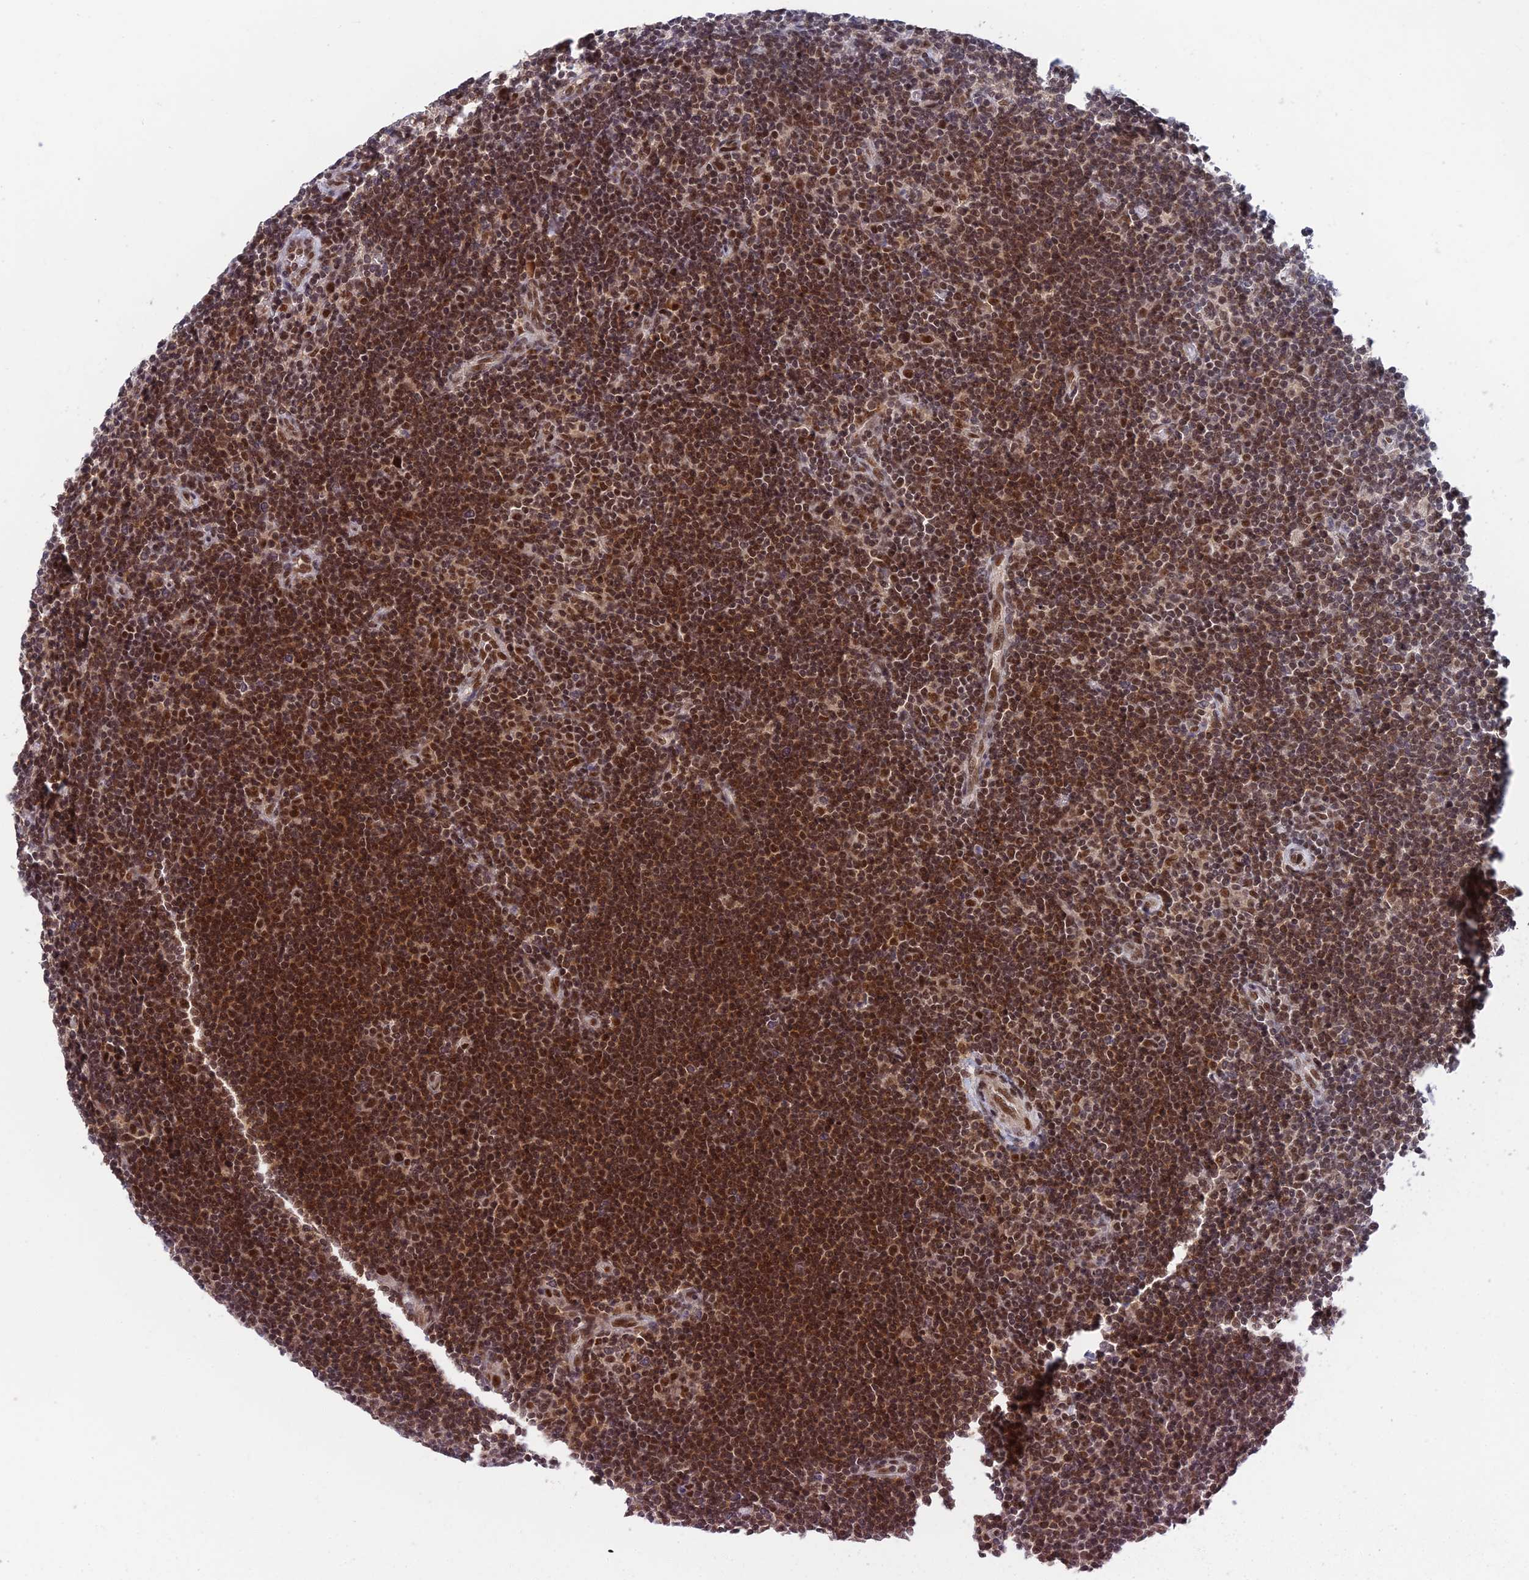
{"staining": {"intensity": "moderate", "quantity": ">75%", "location": "nuclear"}, "tissue": "lymphoma", "cell_type": "Tumor cells", "image_type": "cancer", "snomed": [{"axis": "morphology", "description": "Hodgkin's disease, NOS"}, {"axis": "topography", "description": "Lymph node"}], "caption": "High-magnification brightfield microscopy of Hodgkin's disease stained with DAB (brown) and counterstained with hematoxylin (blue). tumor cells exhibit moderate nuclear staining is appreciated in approximately>75% of cells. (brown staining indicates protein expression, while blue staining denotes nuclei).", "gene": "TCEA2", "patient": {"sex": "female", "age": 57}}